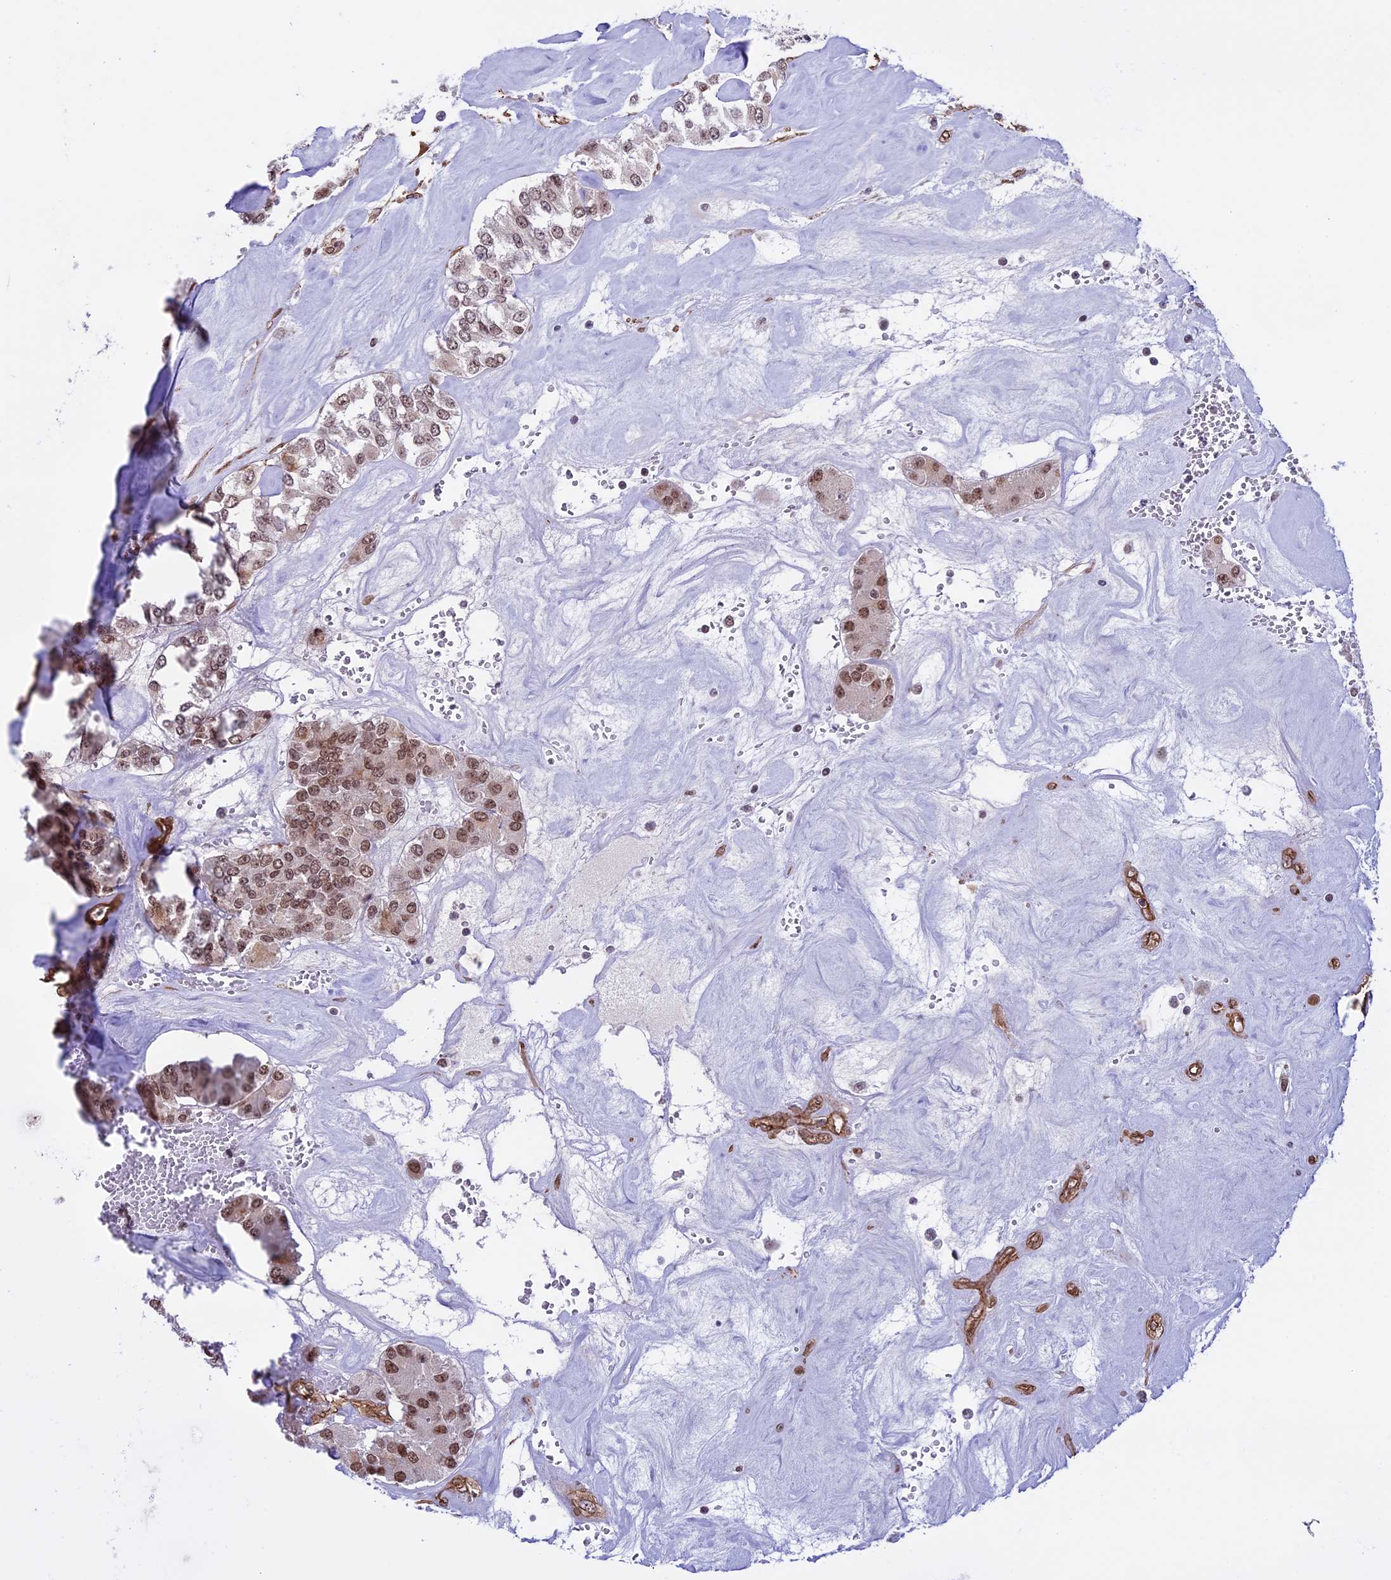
{"staining": {"intensity": "strong", "quantity": ">75%", "location": "nuclear"}, "tissue": "carcinoid", "cell_type": "Tumor cells", "image_type": "cancer", "snomed": [{"axis": "morphology", "description": "Carcinoid, malignant, NOS"}, {"axis": "topography", "description": "Pancreas"}], "caption": "Immunohistochemical staining of carcinoid demonstrates high levels of strong nuclear staining in approximately >75% of tumor cells.", "gene": "MPHOSPH8", "patient": {"sex": "male", "age": 41}}